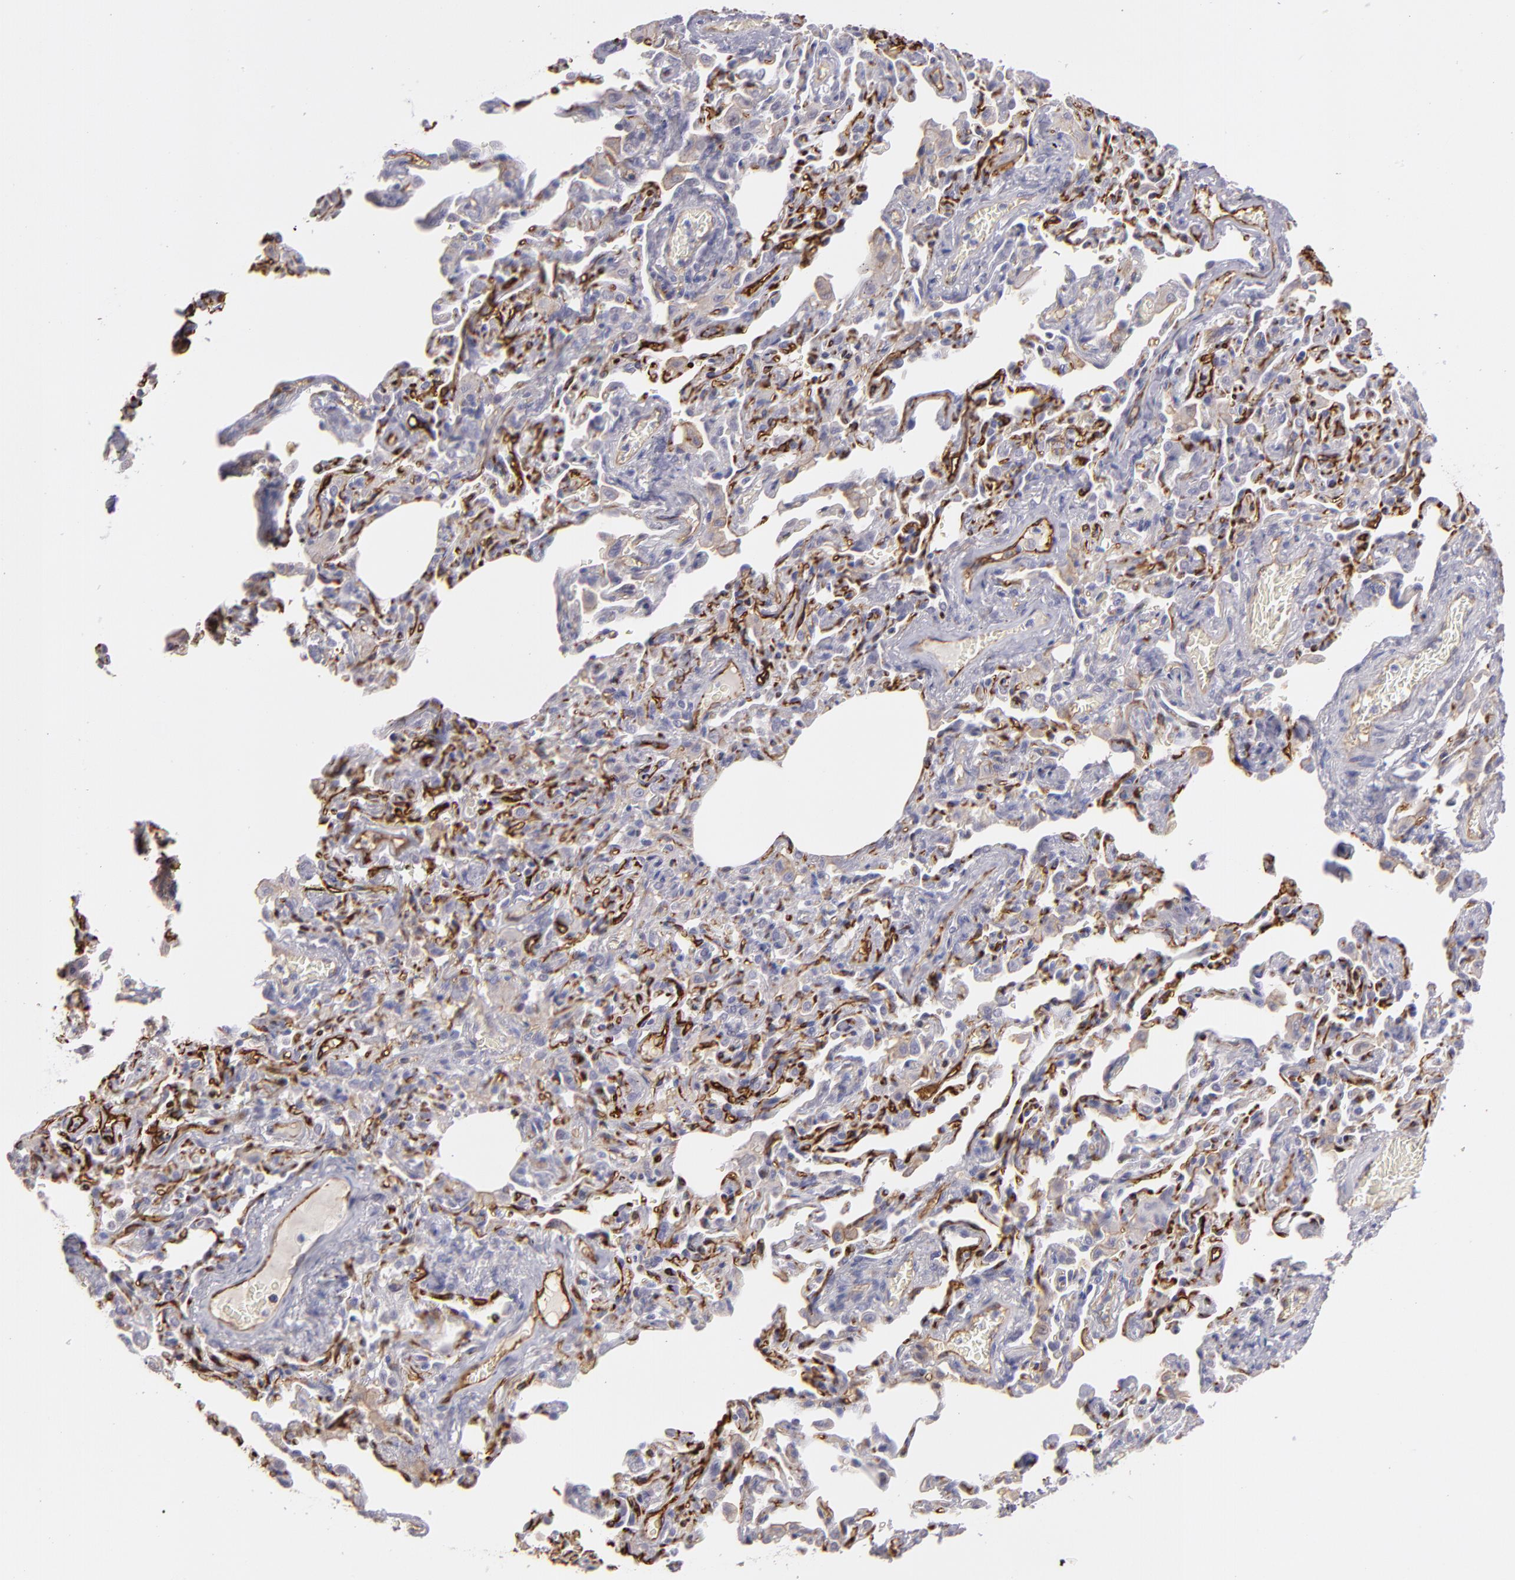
{"staining": {"intensity": "negative", "quantity": "none", "location": "none"}, "tissue": "bronchus", "cell_type": "Respiratory epithelial cells", "image_type": "normal", "snomed": [{"axis": "morphology", "description": "Normal tissue, NOS"}, {"axis": "topography", "description": "Lung"}], "caption": "Immunohistochemistry micrograph of unremarkable bronchus: human bronchus stained with DAB (3,3'-diaminobenzidine) displays no significant protein positivity in respiratory epithelial cells. (DAB (3,3'-diaminobenzidine) immunohistochemistry visualized using brightfield microscopy, high magnification).", "gene": "THBD", "patient": {"sex": "male", "age": 64}}